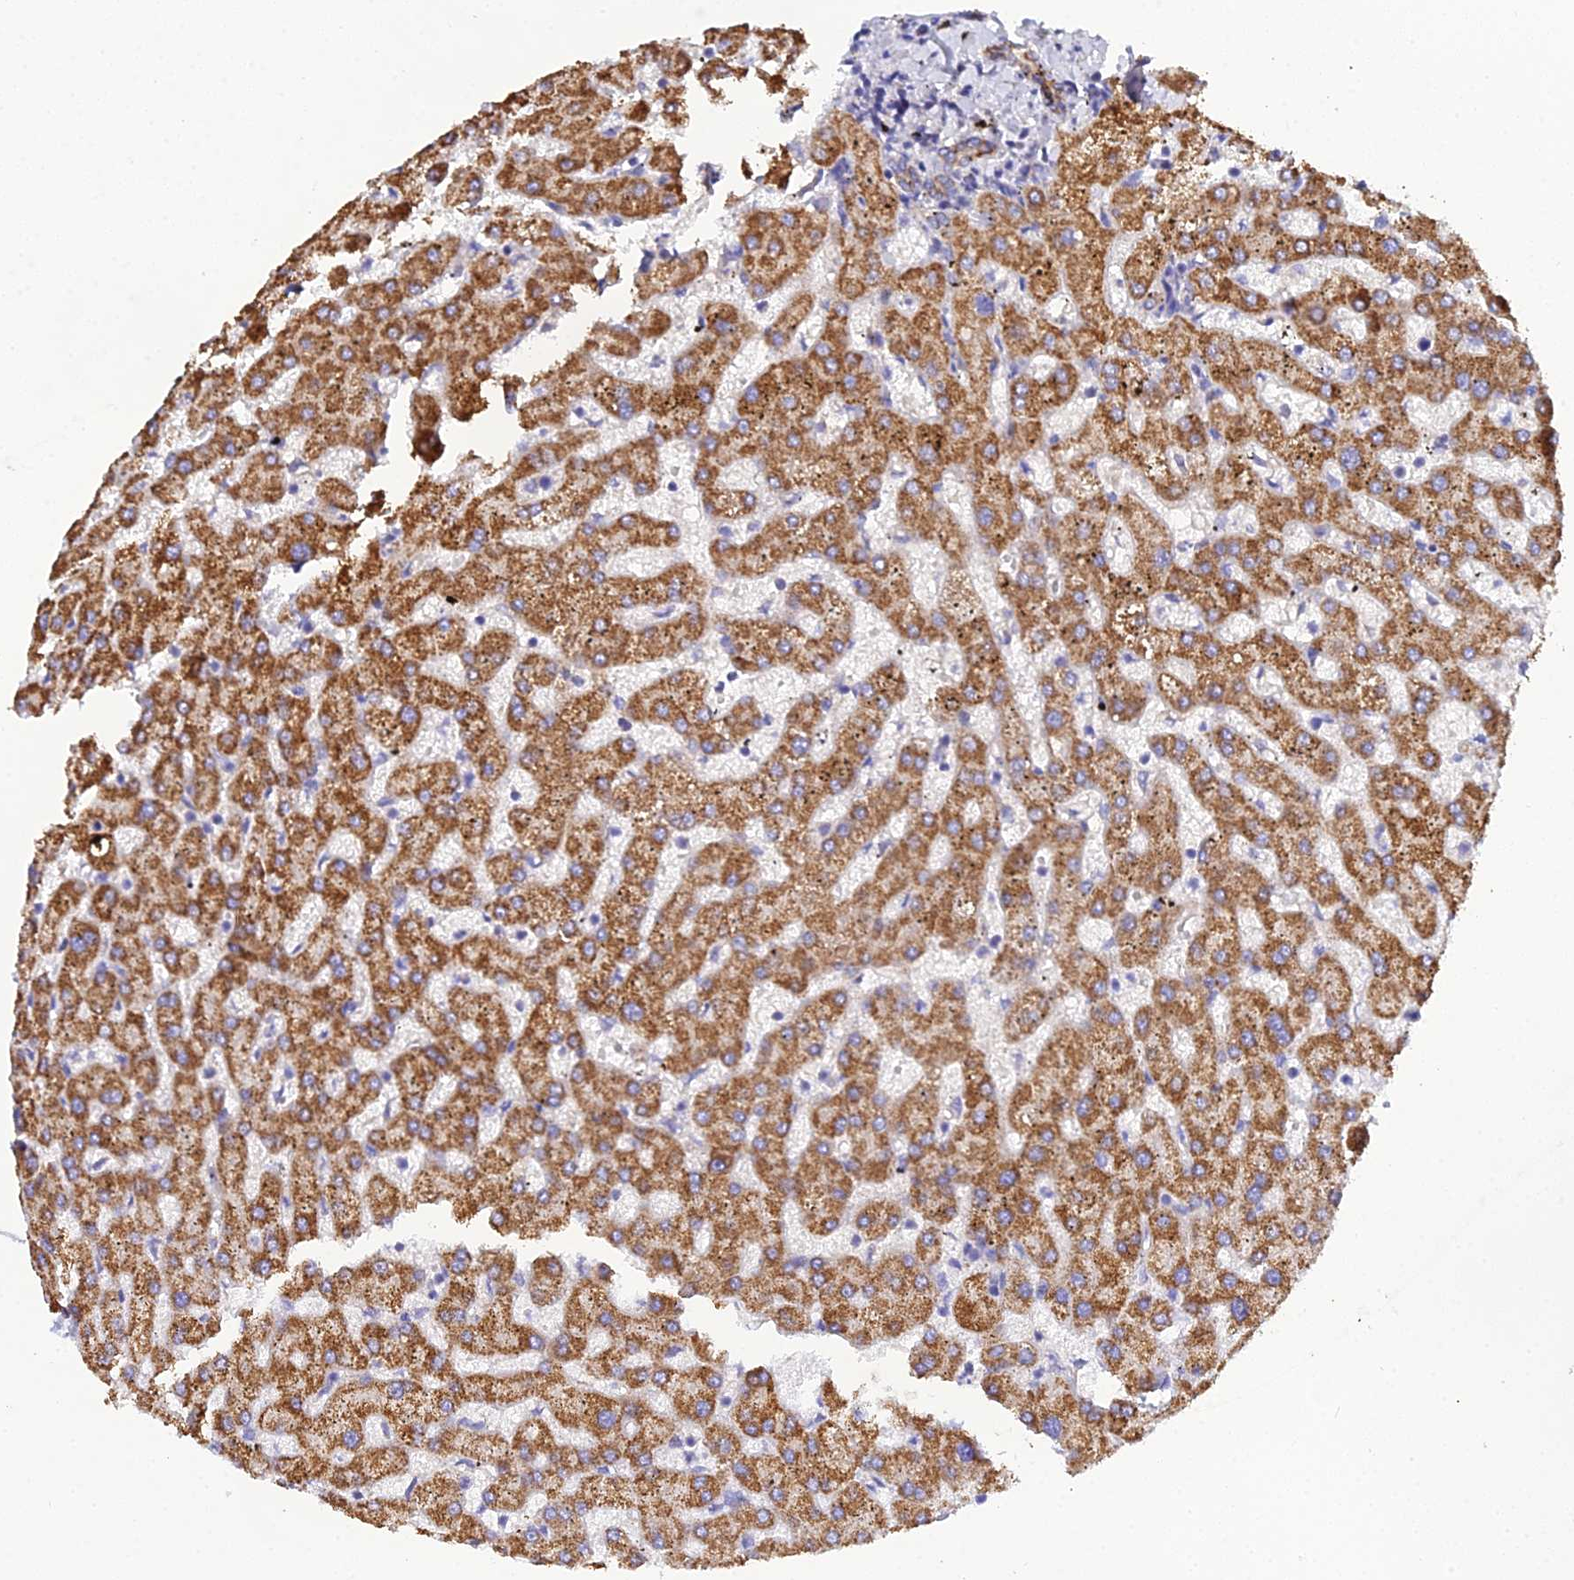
{"staining": {"intensity": "strong", "quantity": ">75%", "location": "cytoplasmic/membranous"}, "tissue": "liver", "cell_type": "Cholangiocytes", "image_type": "normal", "snomed": [{"axis": "morphology", "description": "Normal tissue, NOS"}, {"axis": "topography", "description": "Liver"}], "caption": "A high-resolution histopathology image shows immunohistochemistry (IHC) staining of normal liver, which demonstrates strong cytoplasmic/membranous staining in about >75% of cholangiocytes.", "gene": "ZXDA", "patient": {"sex": "female", "age": 63}}